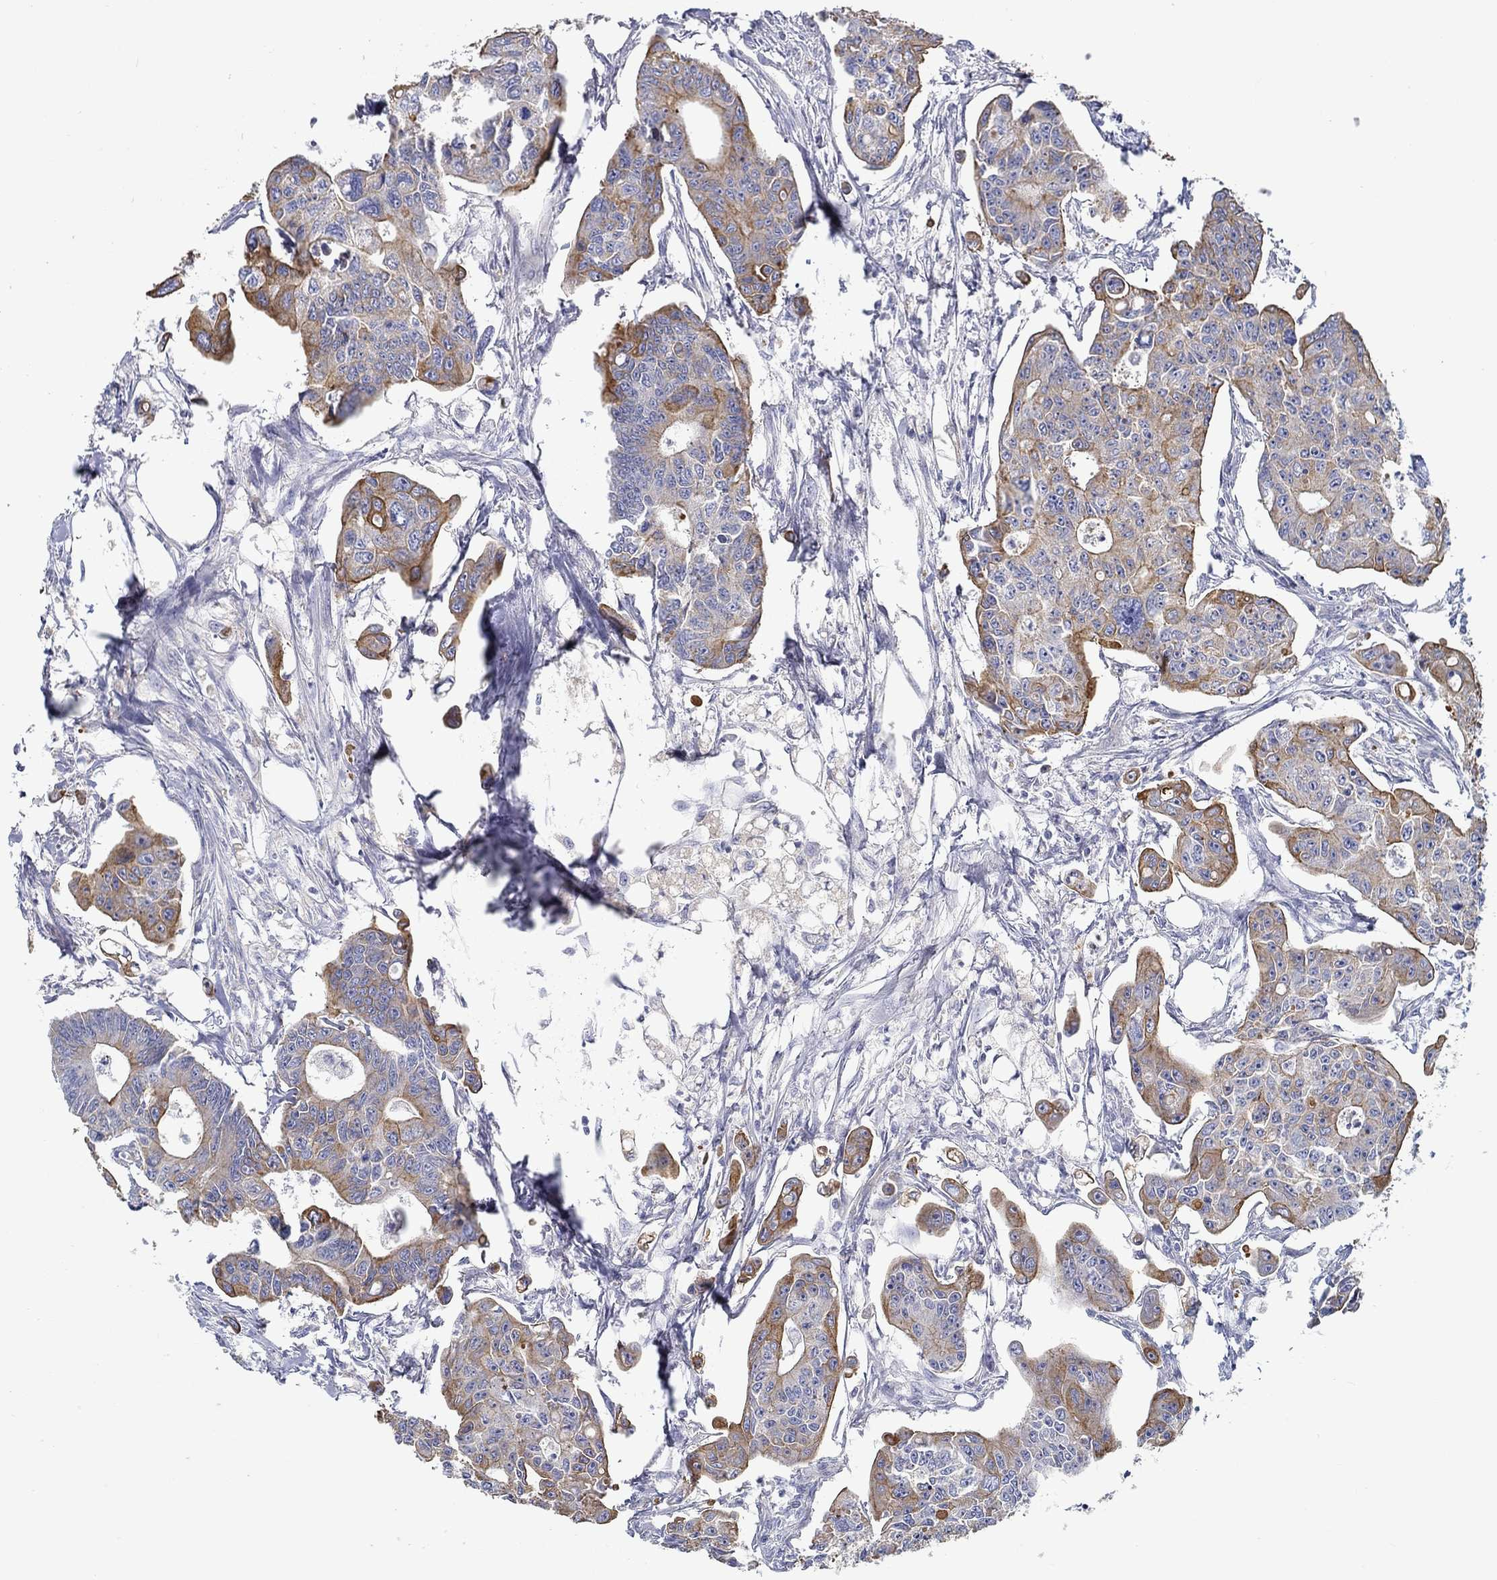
{"staining": {"intensity": "strong", "quantity": "25%-75%", "location": "cytoplasmic/membranous"}, "tissue": "colorectal cancer", "cell_type": "Tumor cells", "image_type": "cancer", "snomed": [{"axis": "morphology", "description": "Adenocarcinoma, NOS"}, {"axis": "topography", "description": "Colon"}], "caption": "Colorectal cancer (adenocarcinoma) was stained to show a protein in brown. There is high levels of strong cytoplasmic/membranous expression in about 25%-75% of tumor cells.", "gene": "BBOF1", "patient": {"sex": "male", "age": 70}}